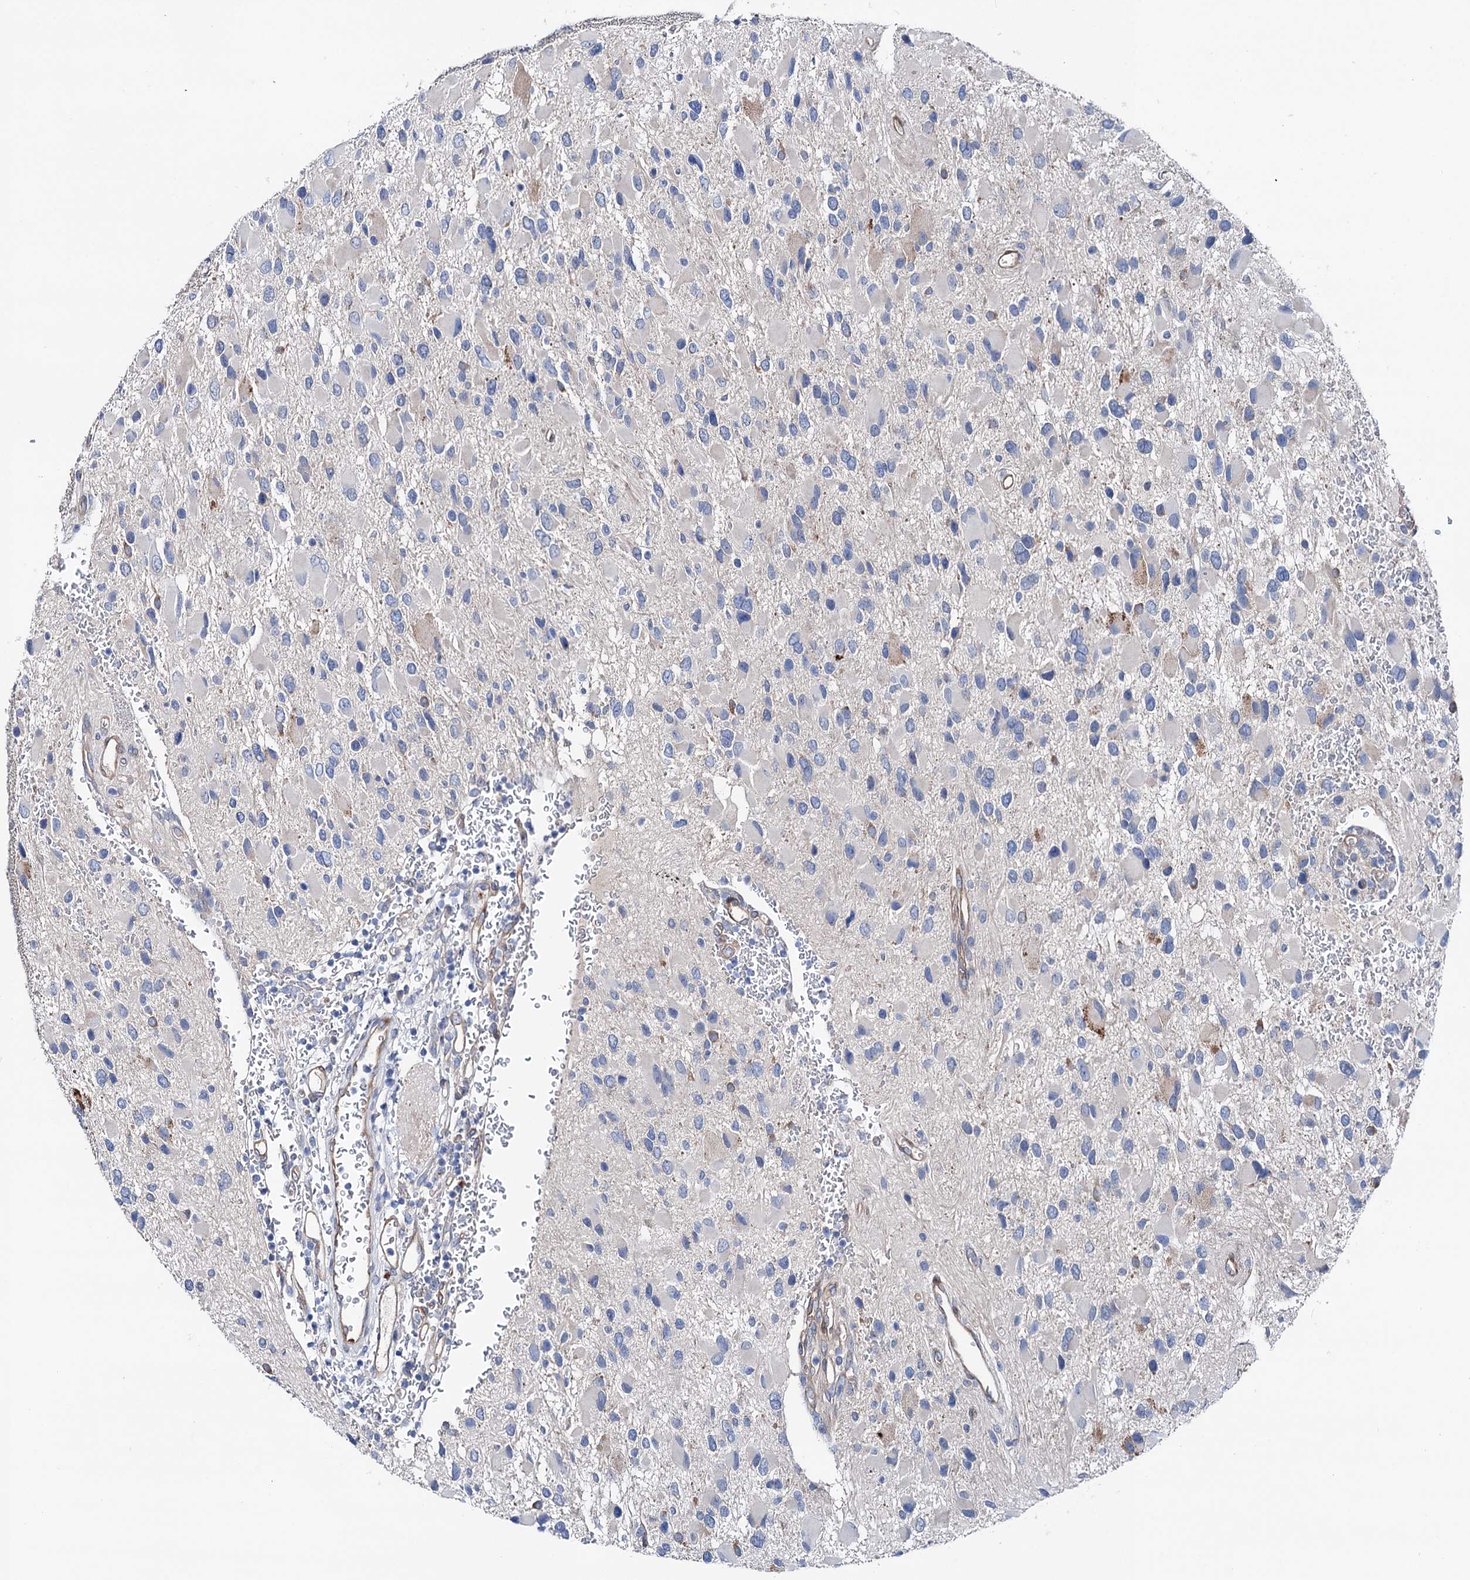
{"staining": {"intensity": "negative", "quantity": "none", "location": "none"}, "tissue": "glioma", "cell_type": "Tumor cells", "image_type": "cancer", "snomed": [{"axis": "morphology", "description": "Glioma, malignant, High grade"}, {"axis": "topography", "description": "Brain"}], "caption": "Tumor cells are negative for brown protein staining in malignant high-grade glioma.", "gene": "SHROOM1", "patient": {"sex": "male", "age": 53}}